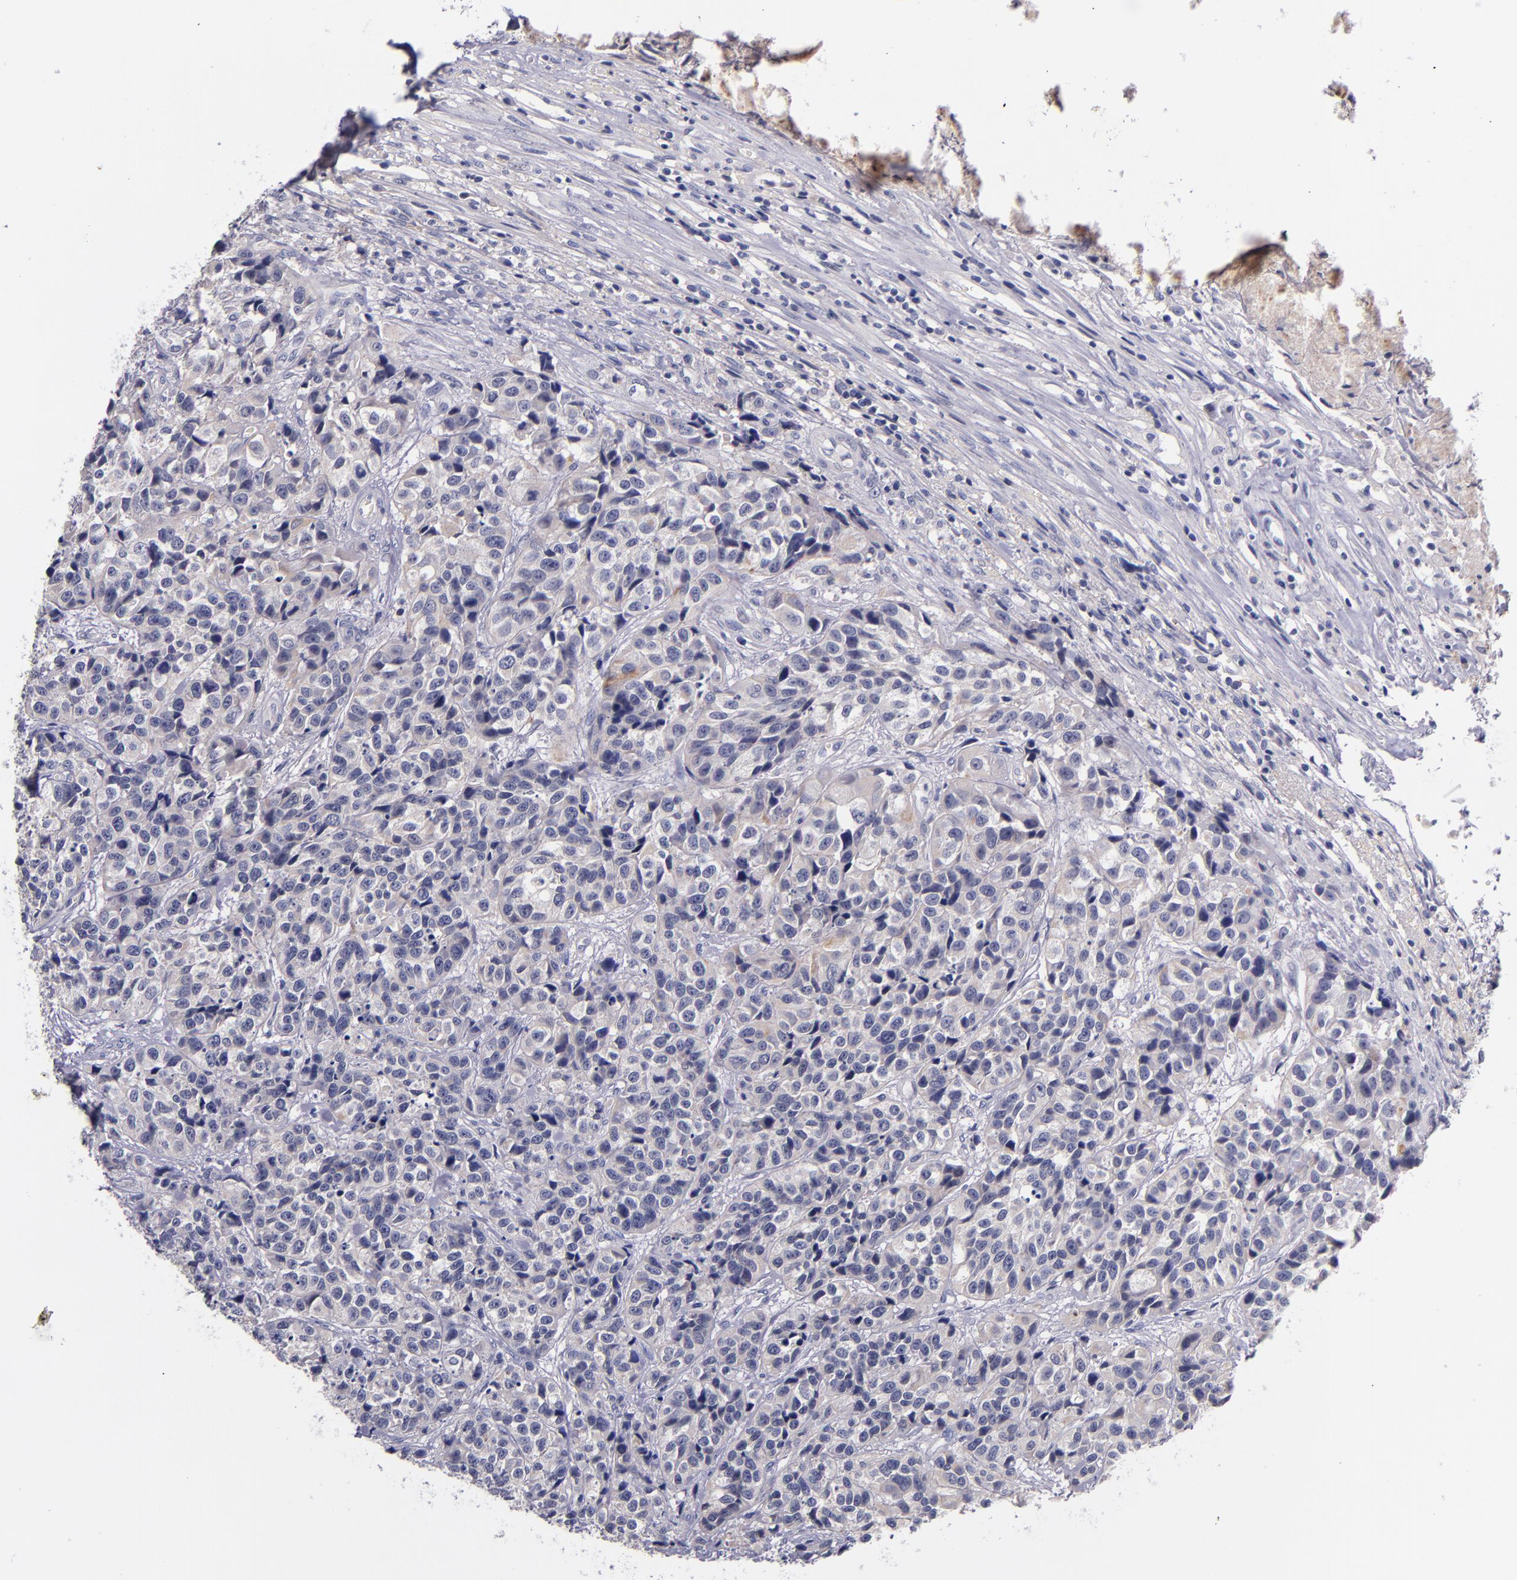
{"staining": {"intensity": "weak", "quantity": "<25%", "location": "cytoplasmic/membranous"}, "tissue": "urothelial cancer", "cell_type": "Tumor cells", "image_type": "cancer", "snomed": [{"axis": "morphology", "description": "Urothelial carcinoma, High grade"}, {"axis": "topography", "description": "Urinary bladder"}], "caption": "Human high-grade urothelial carcinoma stained for a protein using immunohistochemistry exhibits no expression in tumor cells.", "gene": "RBP4", "patient": {"sex": "female", "age": 81}}